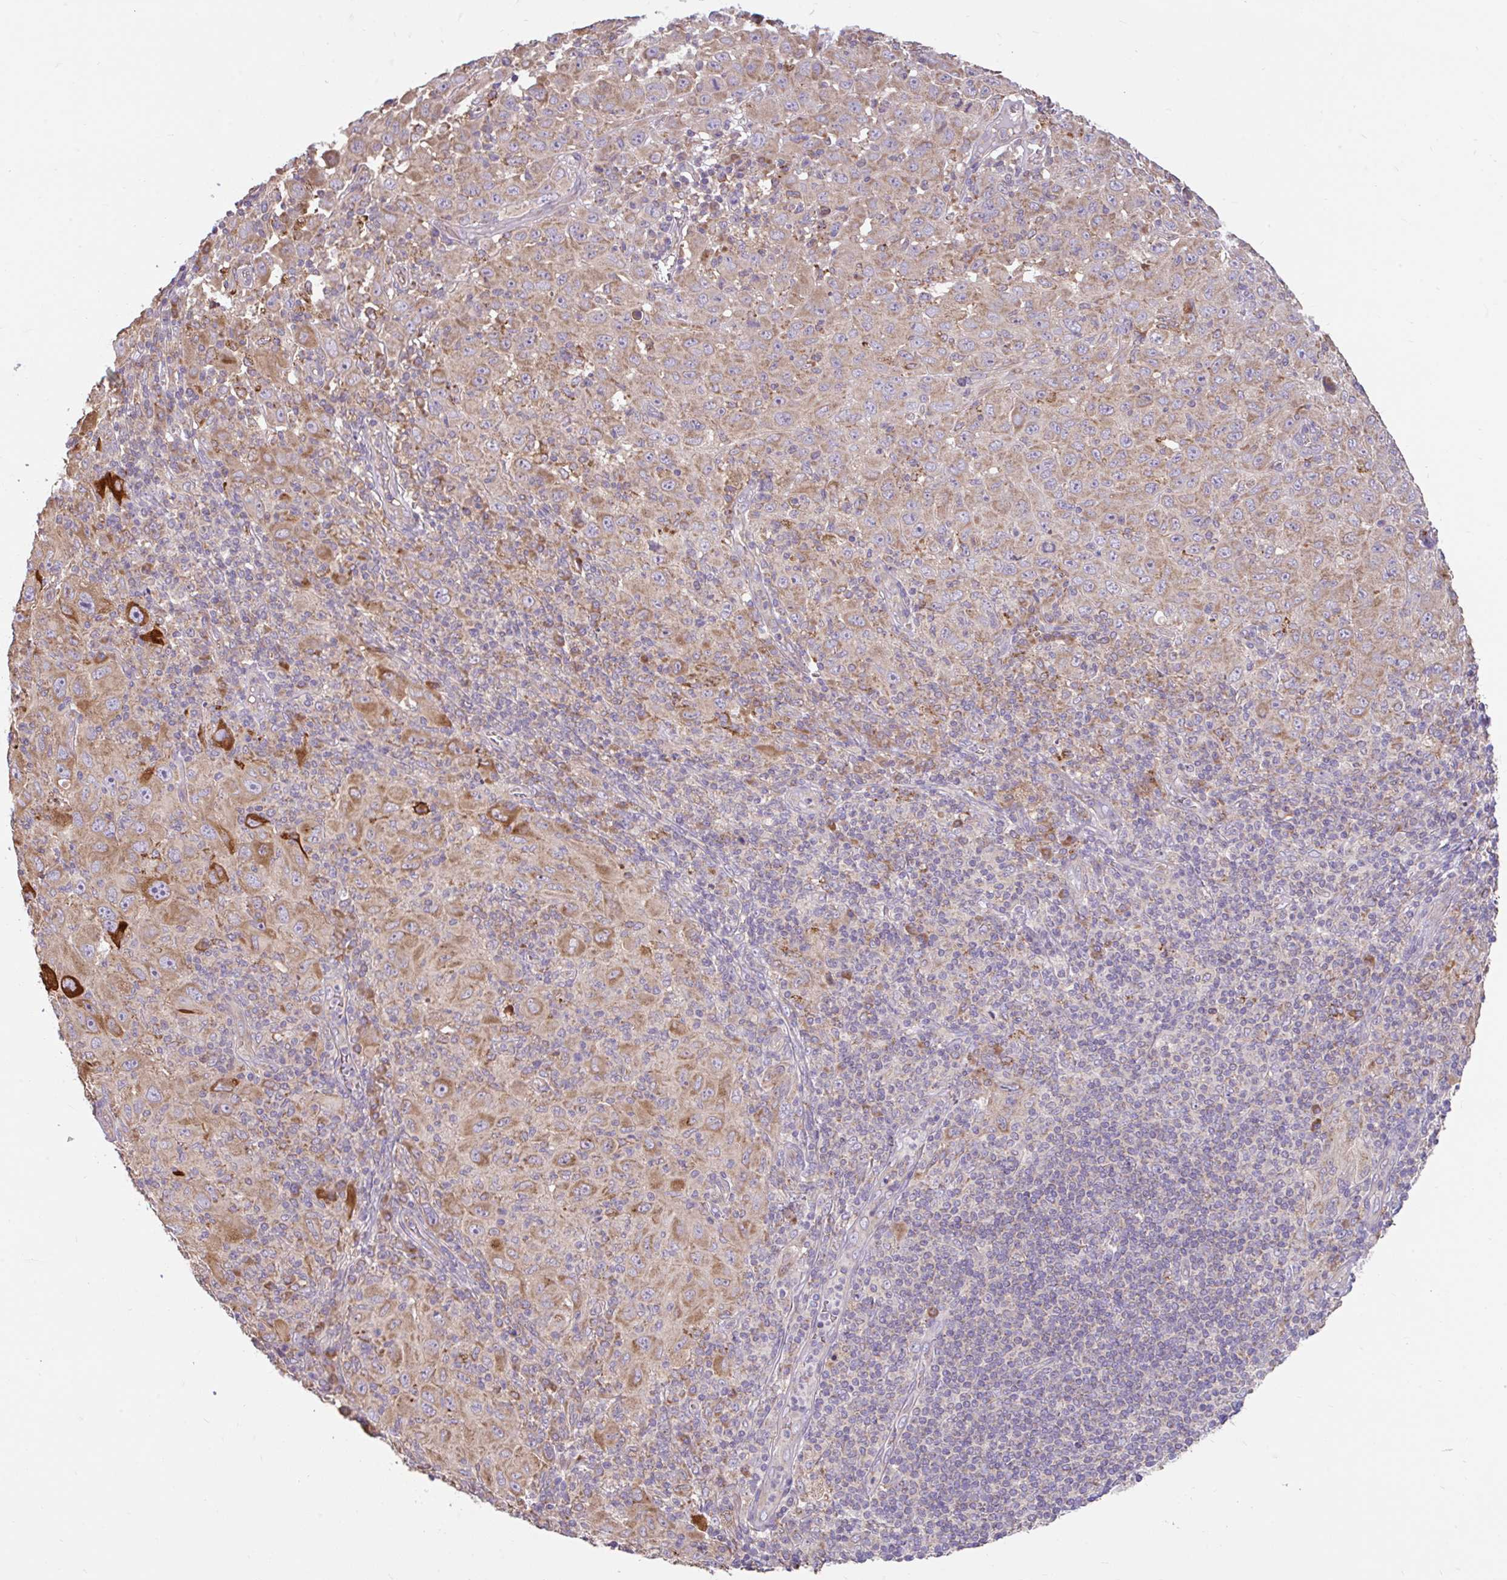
{"staining": {"intensity": "moderate", "quantity": "25%-75%", "location": "cytoplasmic/membranous"}, "tissue": "melanoma", "cell_type": "Tumor cells", "image_type": "cancer", "snomed": [{"axis": "morphology", "description": "Malignant melanoma, NOS"}, {"axis": "topography", "description": "Skin"}], "caption": "This histopathology image reveals immunohistochemistry staining of human malignant melanoma, with medium moderate cytoplasmic/membranous expression in approximately 25%-75% of tumor cells.", "gene": "RALBP1", "patient": {"sex": "female", "age": 91}}